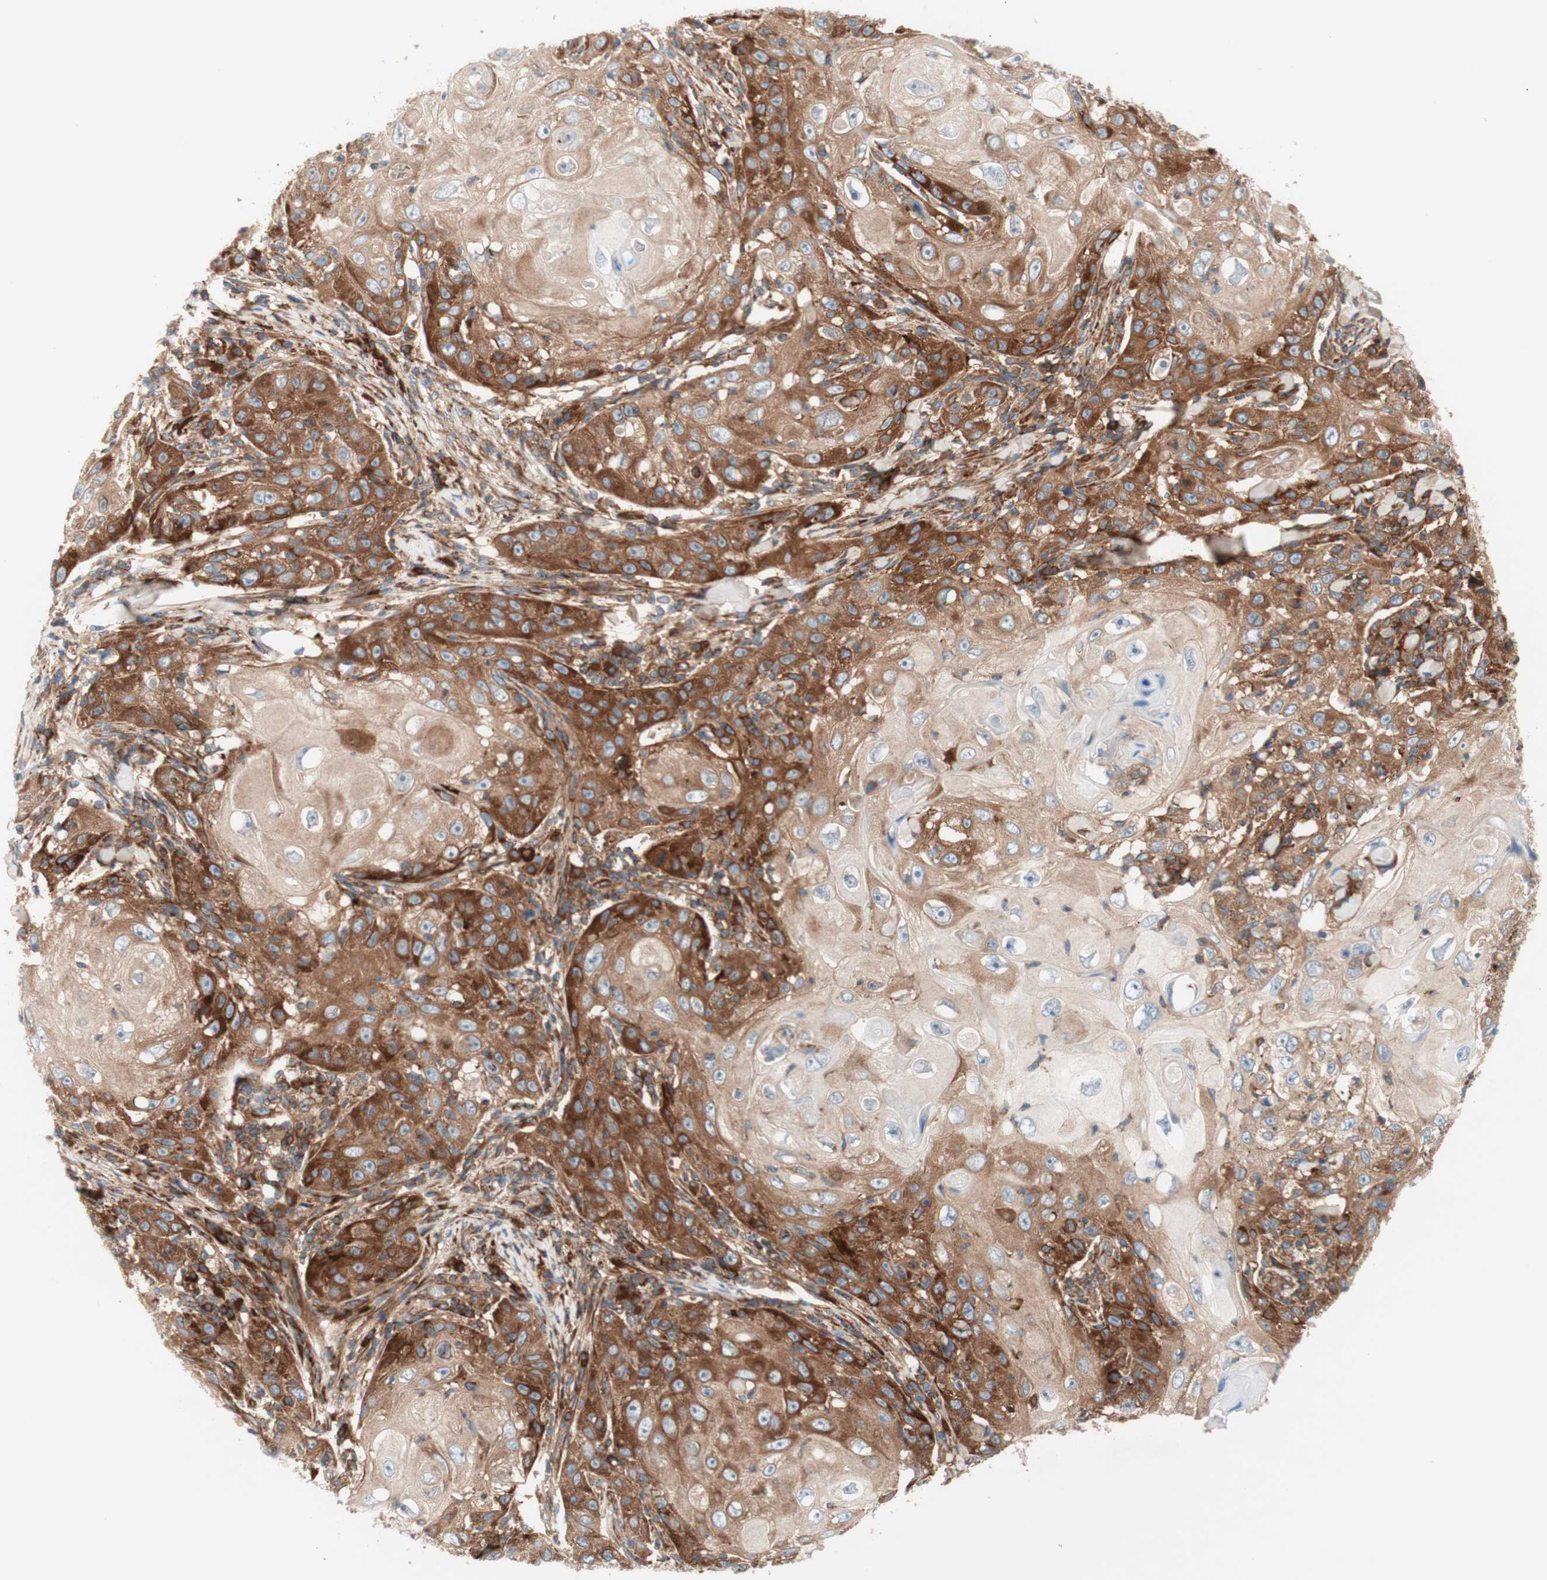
{"staining": {"intensity": "moderate", "quantity": ">75%", "location": "cytoplasmic/membranous"}, "tissue": "skin cancer", "cell_type": "Tumor cells", "image_type": "cancer", "snomed": [{"axis": "morphology", "description": "Squamous cell carcinoma, NOS"}, {"axis": "topography", "description": "Skin"}], "caption": "Brown immunohistochemical staining in human skin squamous cell carcinoma reveals moderate cytoplasmic/membranous positivity in approximately >75% of tumor cells. The protein is shown in brown color, while the nuclei are stained blue.", "gene": "CCN4", "patient": {"sex": "female", "age": 88}}